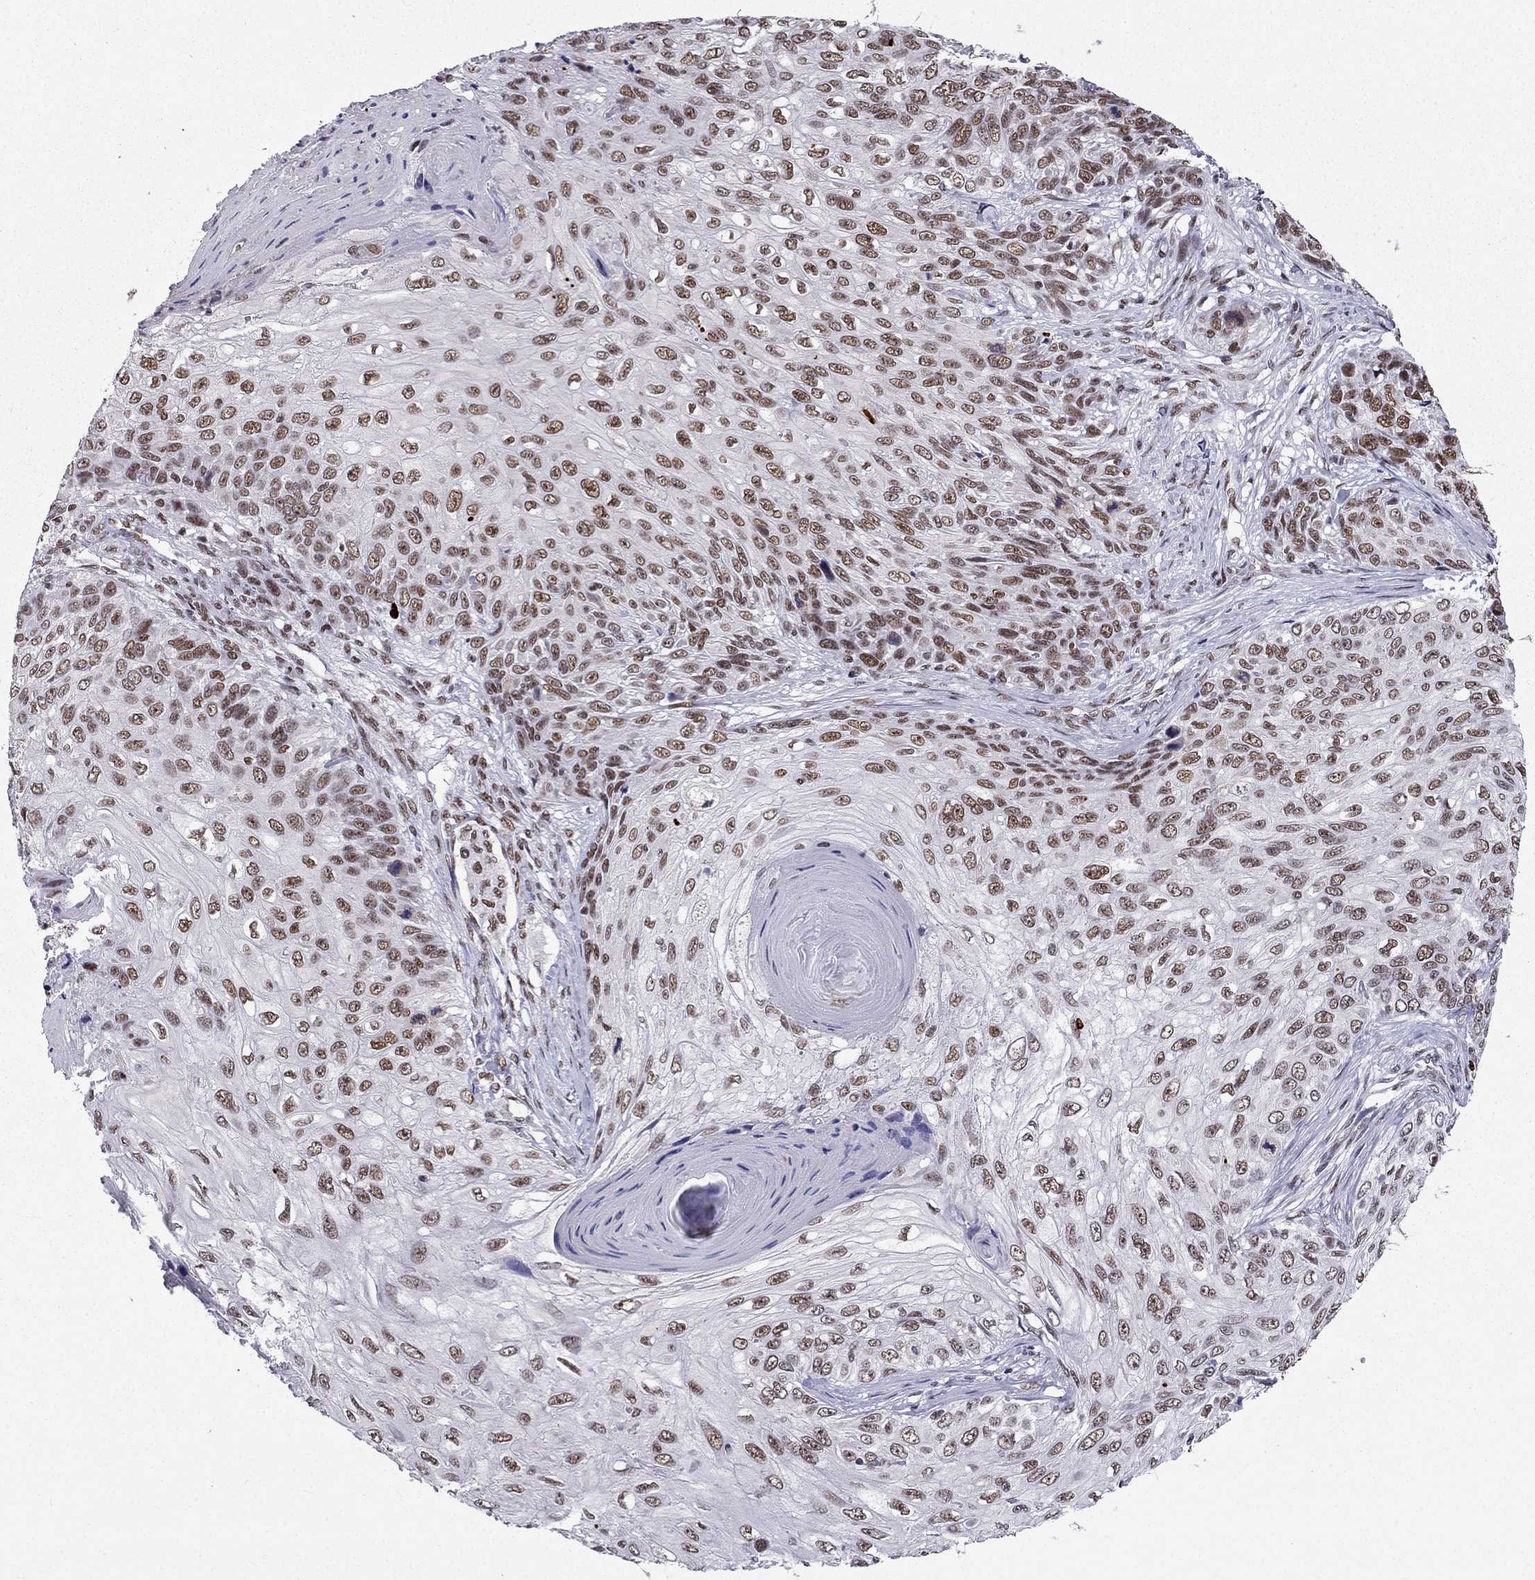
{"staining": {"intensity": "moderate", "quantity": "25%-75%", "location": "nuclear"}, "tissue": "skin cancer", "cell_type": "Tumor cells", "image_type": "cancer", "snomed": [{"axis": "morphology", "description": "Squamous cell carcinoma, NOS"}, {"axis": "topography", "description": "Skin"}], "caption": "Immunohistochemical staining of human skin squamous cell carcinoma shows medium levels of moderate nuclear protein staining in about 25%-75% of tumor cells. The protein of interest is shown in brown color, while the nuclei are stained blue.", "gene": "ZNF420", "patient": {"sex": "male", "age": 92}}